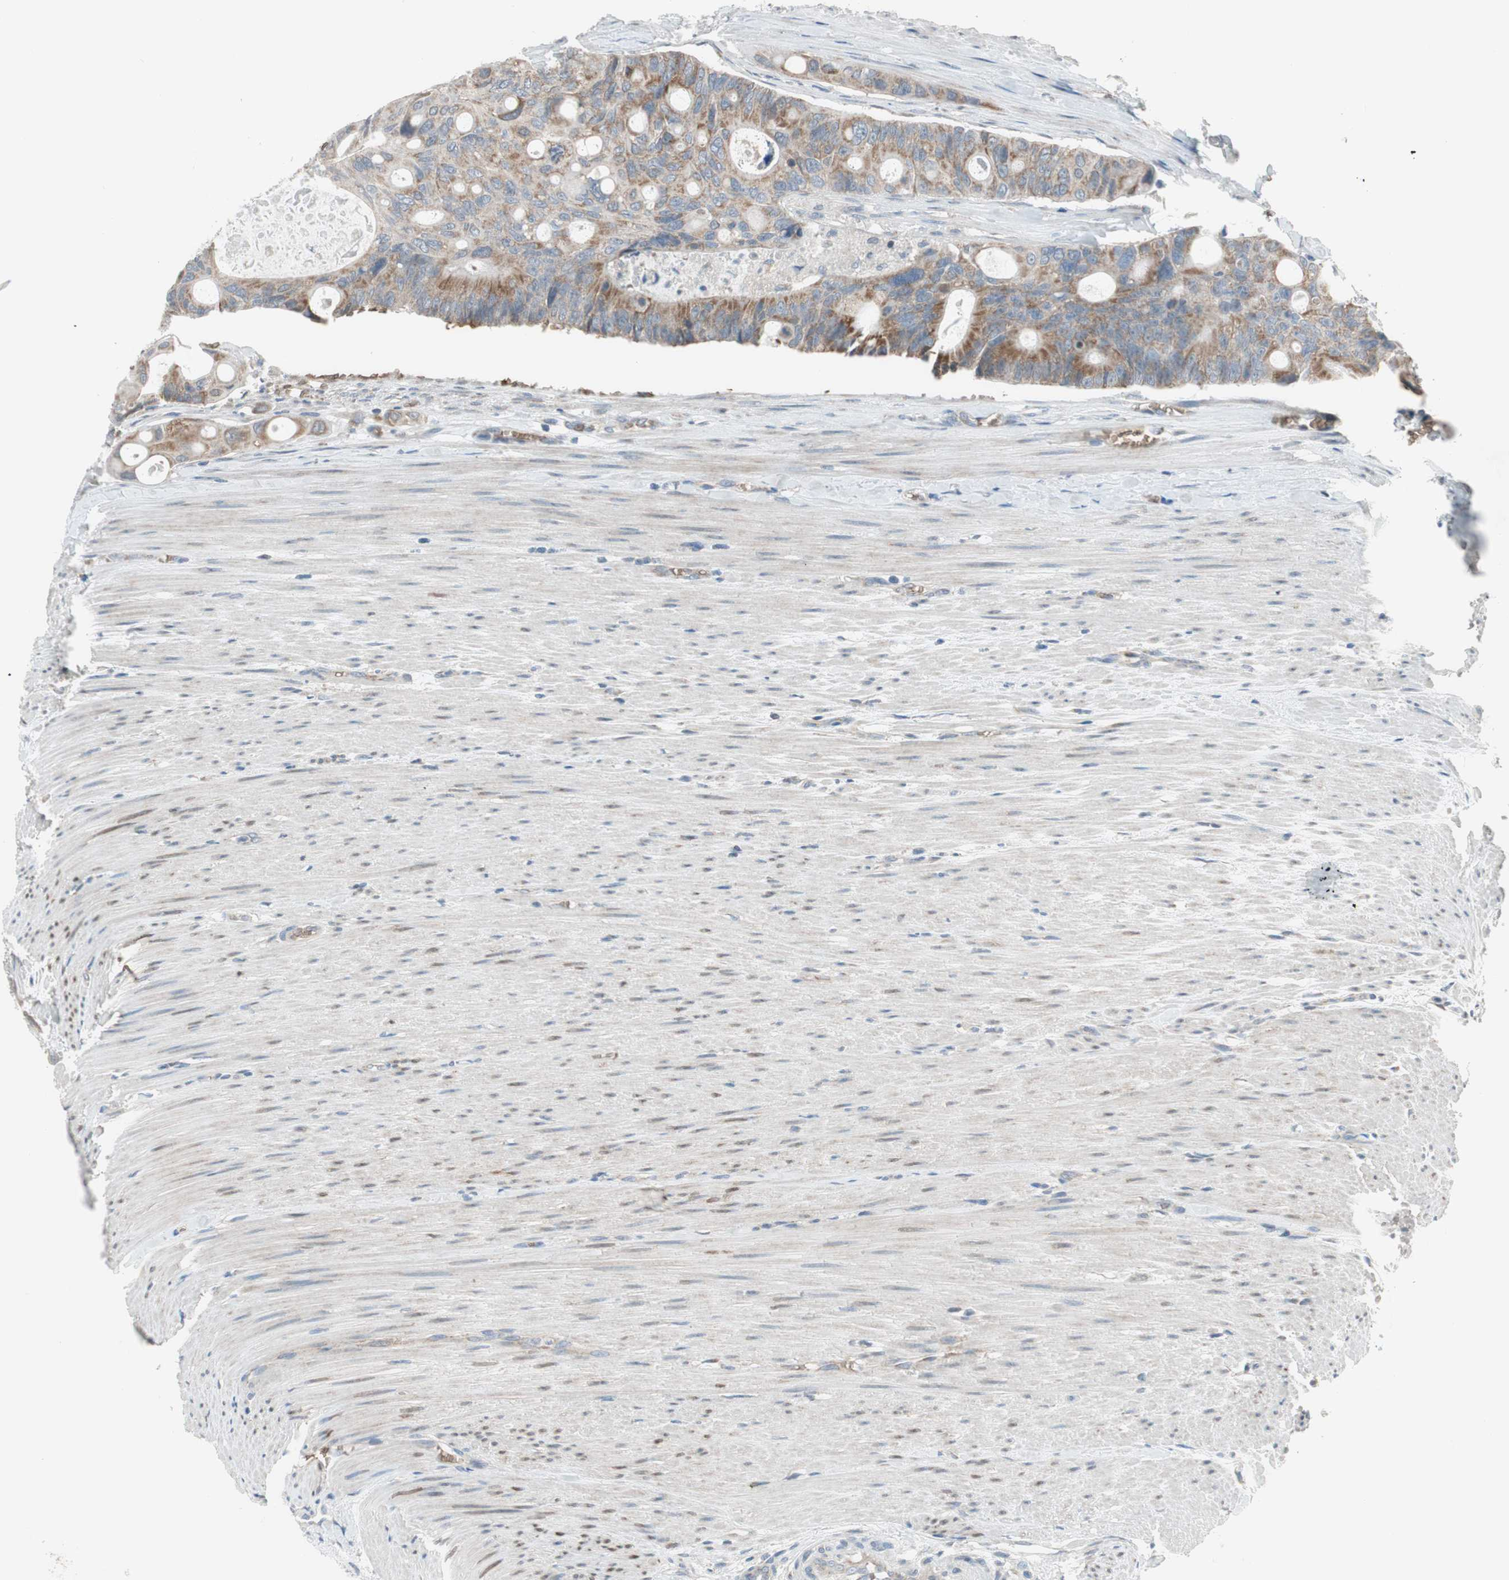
{"staining": {"intensity": "moderate", "quantity": ">75%", "location": "cytoplasmic/membranous"}, "tissue": "colorectal cancer", "cell_type": "Tumor cells", "image_type": "cancer", "snomed": [{"axis": "morphology", "description": "Adenocarcinoma, NOS"}, {"axis": "topography", "description": "Colon"}], "caption": "Protein expression analysis of colorectal cancer demonstrates moderate cytoplasmic/membranous staining in about >75% of tumor cells.", "gene": "GYPC", "patient": {"sex": "female", "age": 57}}